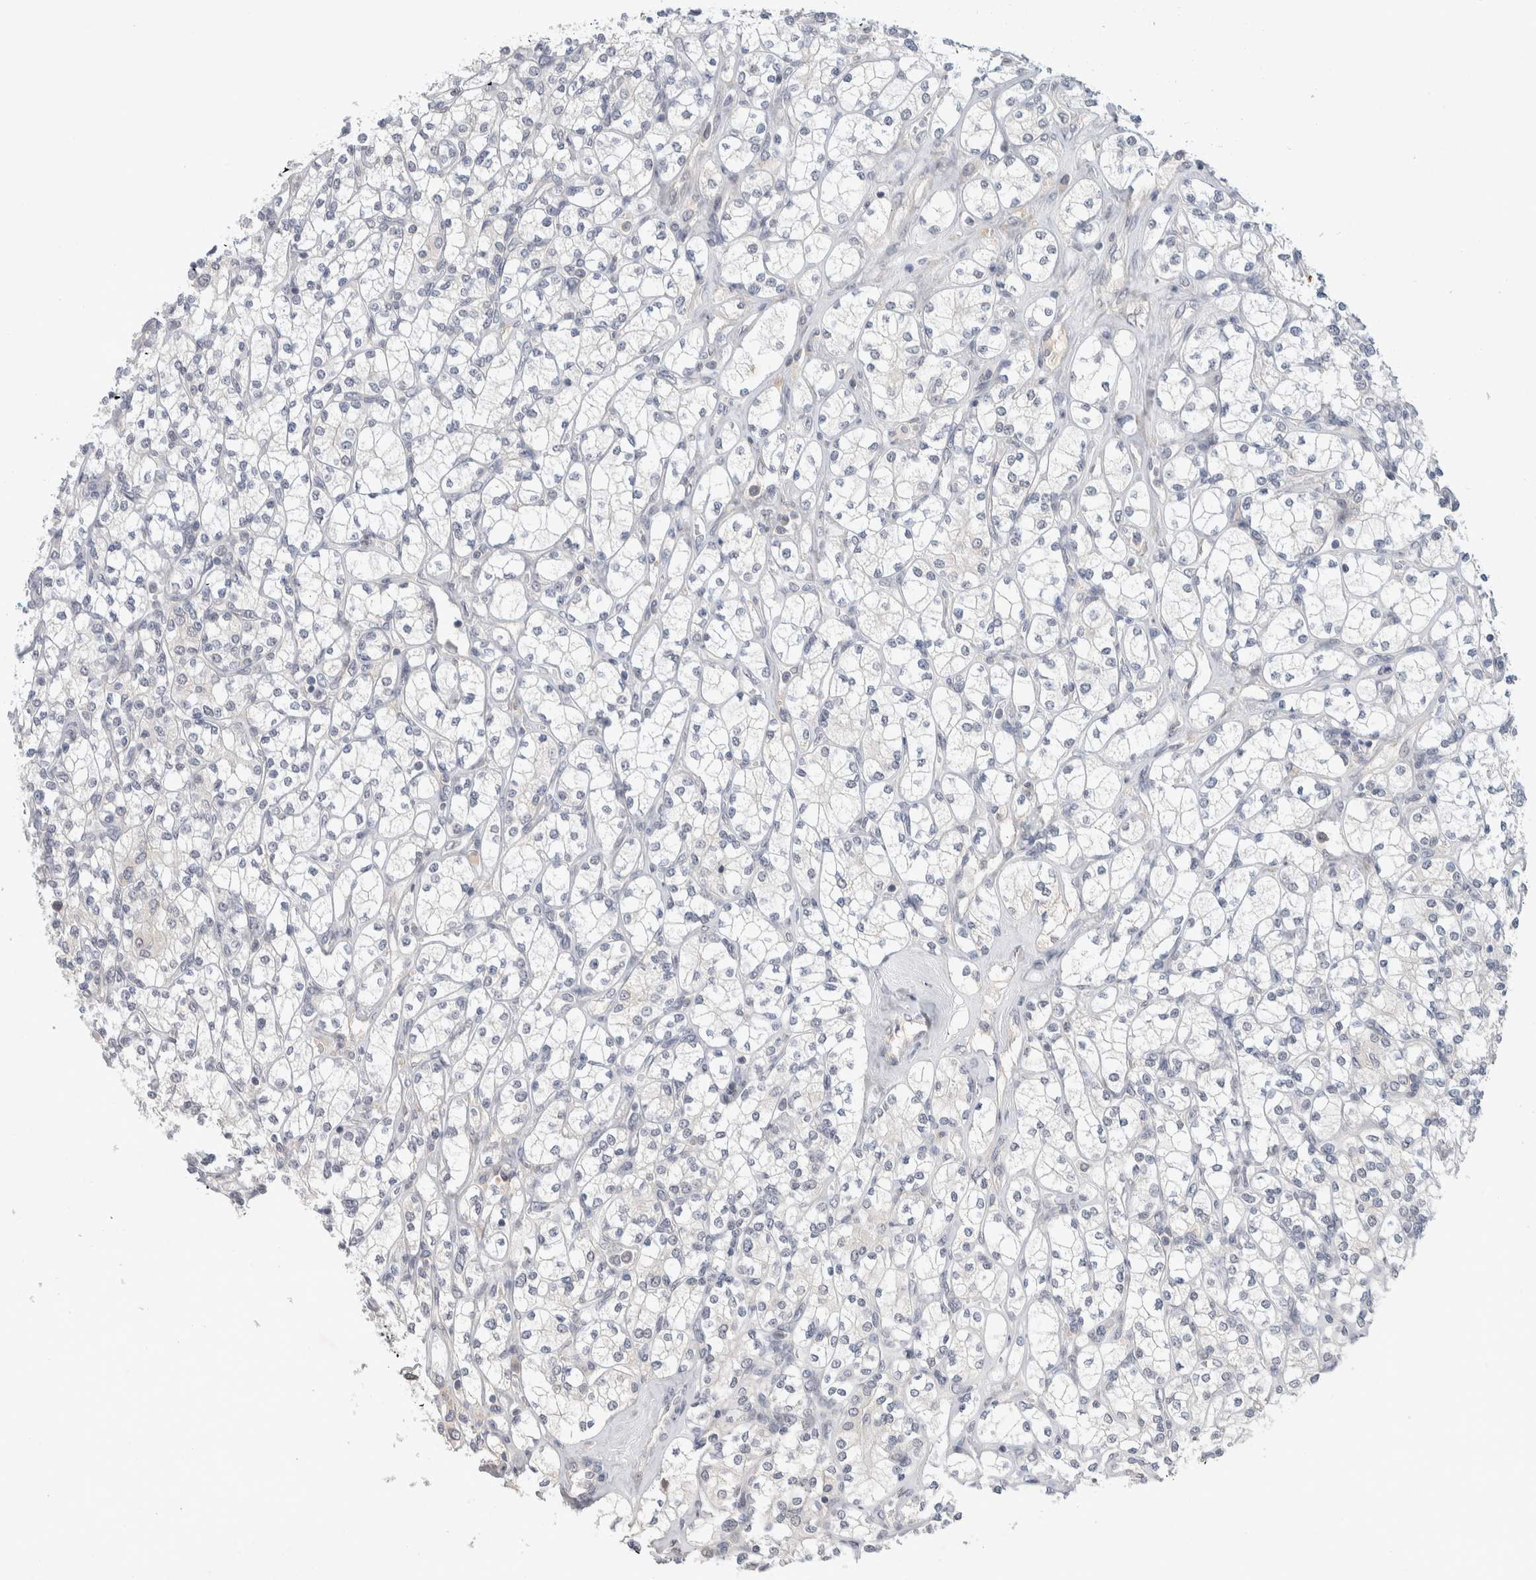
{"staining": {"intensity": "negative", "quantity": "none", "location": "none"}, "tissue": "renal cancer", "cell_type": "Tumor cells", "image_type": "cancer", "snomed": [{"axis": "morphology", "description": "Adenocarcinoma, NOS"}, {"axis": "topography", "description": "Kidney"}], "caption": "This photomicrograph is of renal cancer (adenocarcinoma) stained with immunohistochemistry to label a protein in brown with the nuclei are counter-stained blue. There is no expression in tumor cells. (Brightfield microscopy of DAB immunohistochemistry at high magnification).", "gene": "CRAT", "patient": {"sex": "male", "age": 77}}